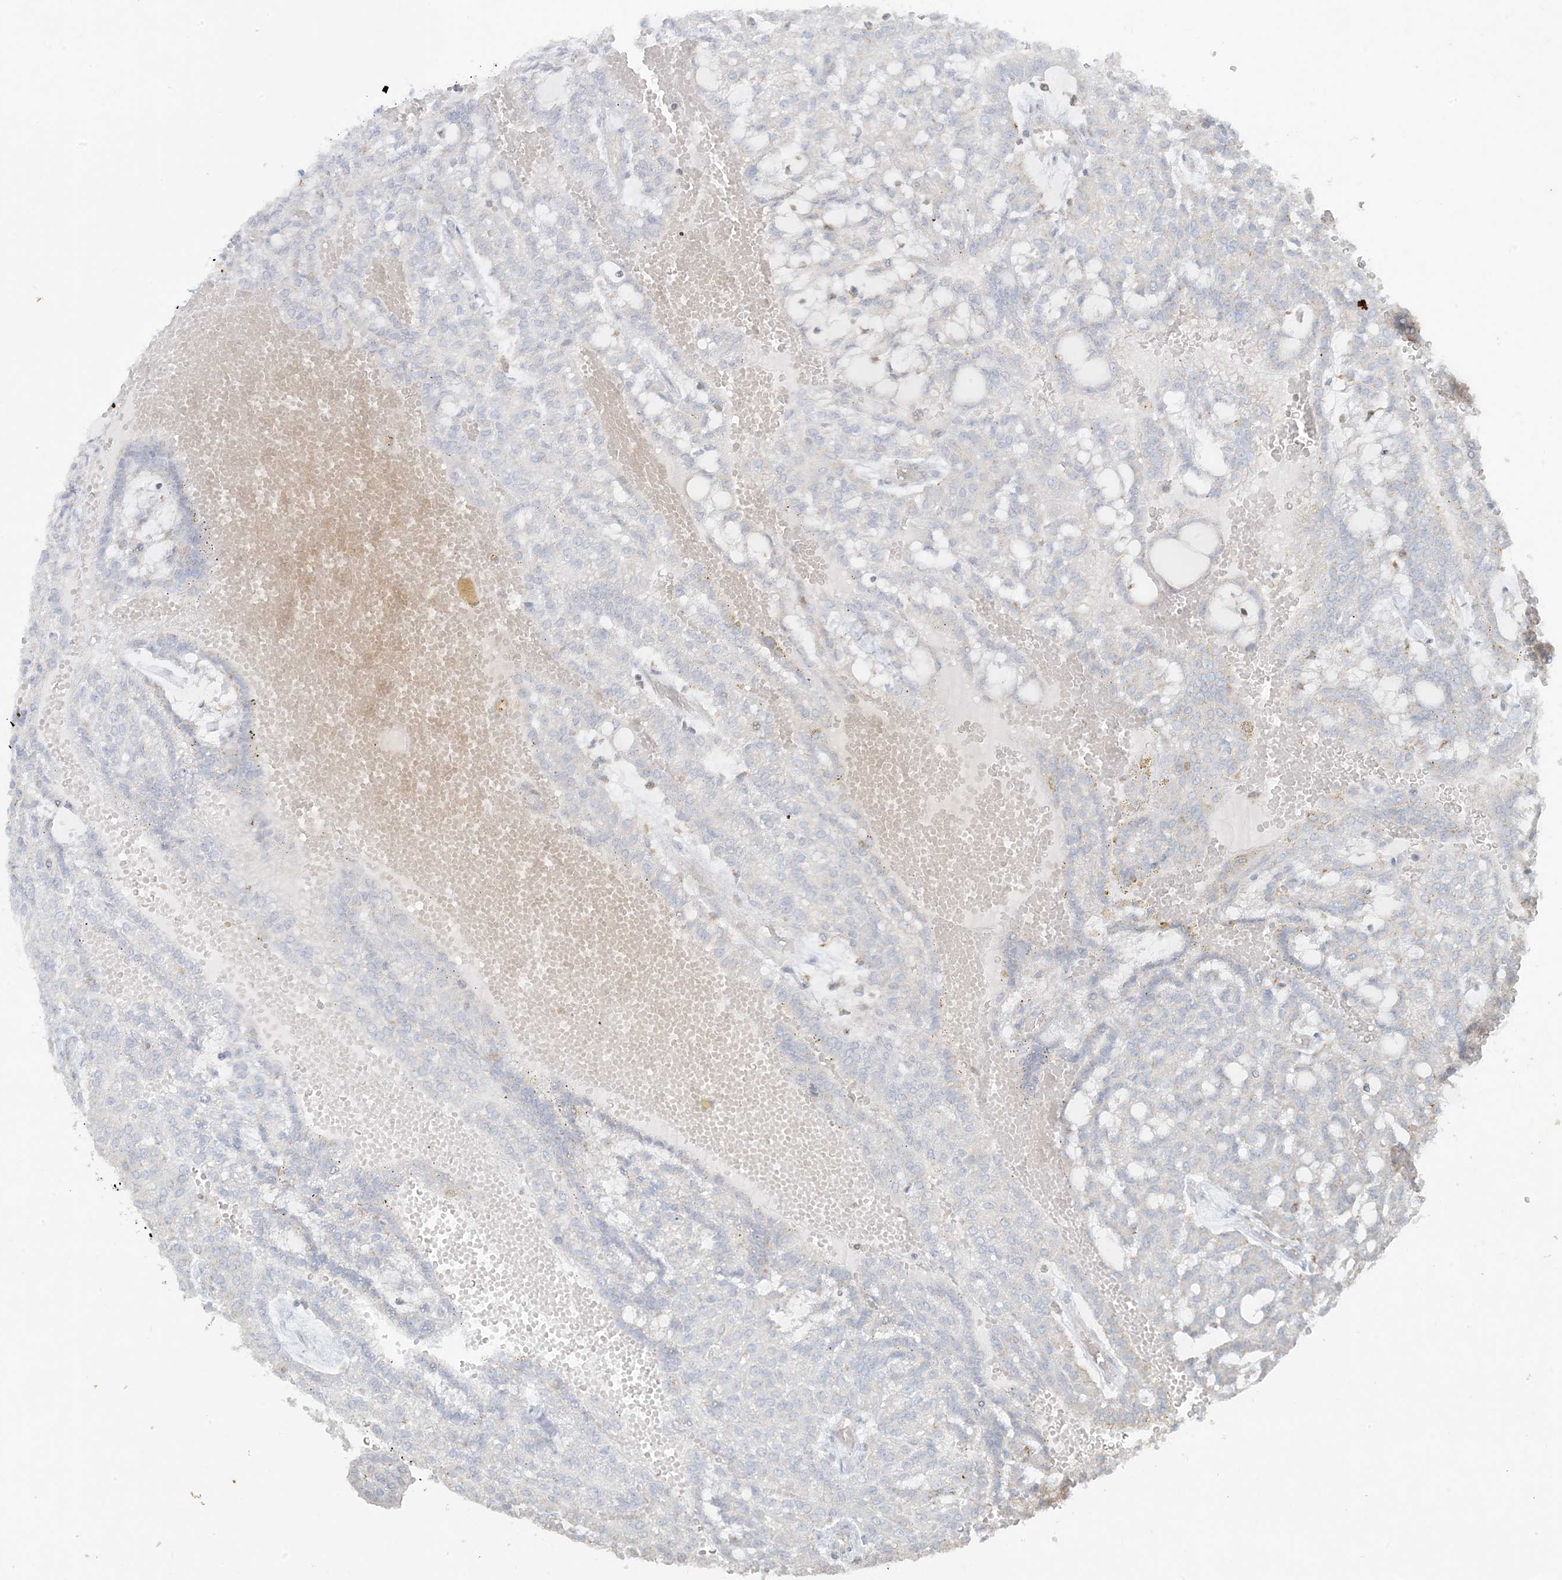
{"staining": {"intensity": "negative", "quantity": "none", "location": "none"}, "tissue": "renal cancer", "cell_type": "Tumor cells", "image_type": "cancer", "snomed": [{"axis": "morphology", "description": "Adenocarcinoma, NOS"}, {"axis": "topography", "description": "Kidney"}], "caption": "The image displays no significant positivity in tumor cells of renal cancer.", "gene": "HACL1", "patient": {"sex": "male", "age": 63}}